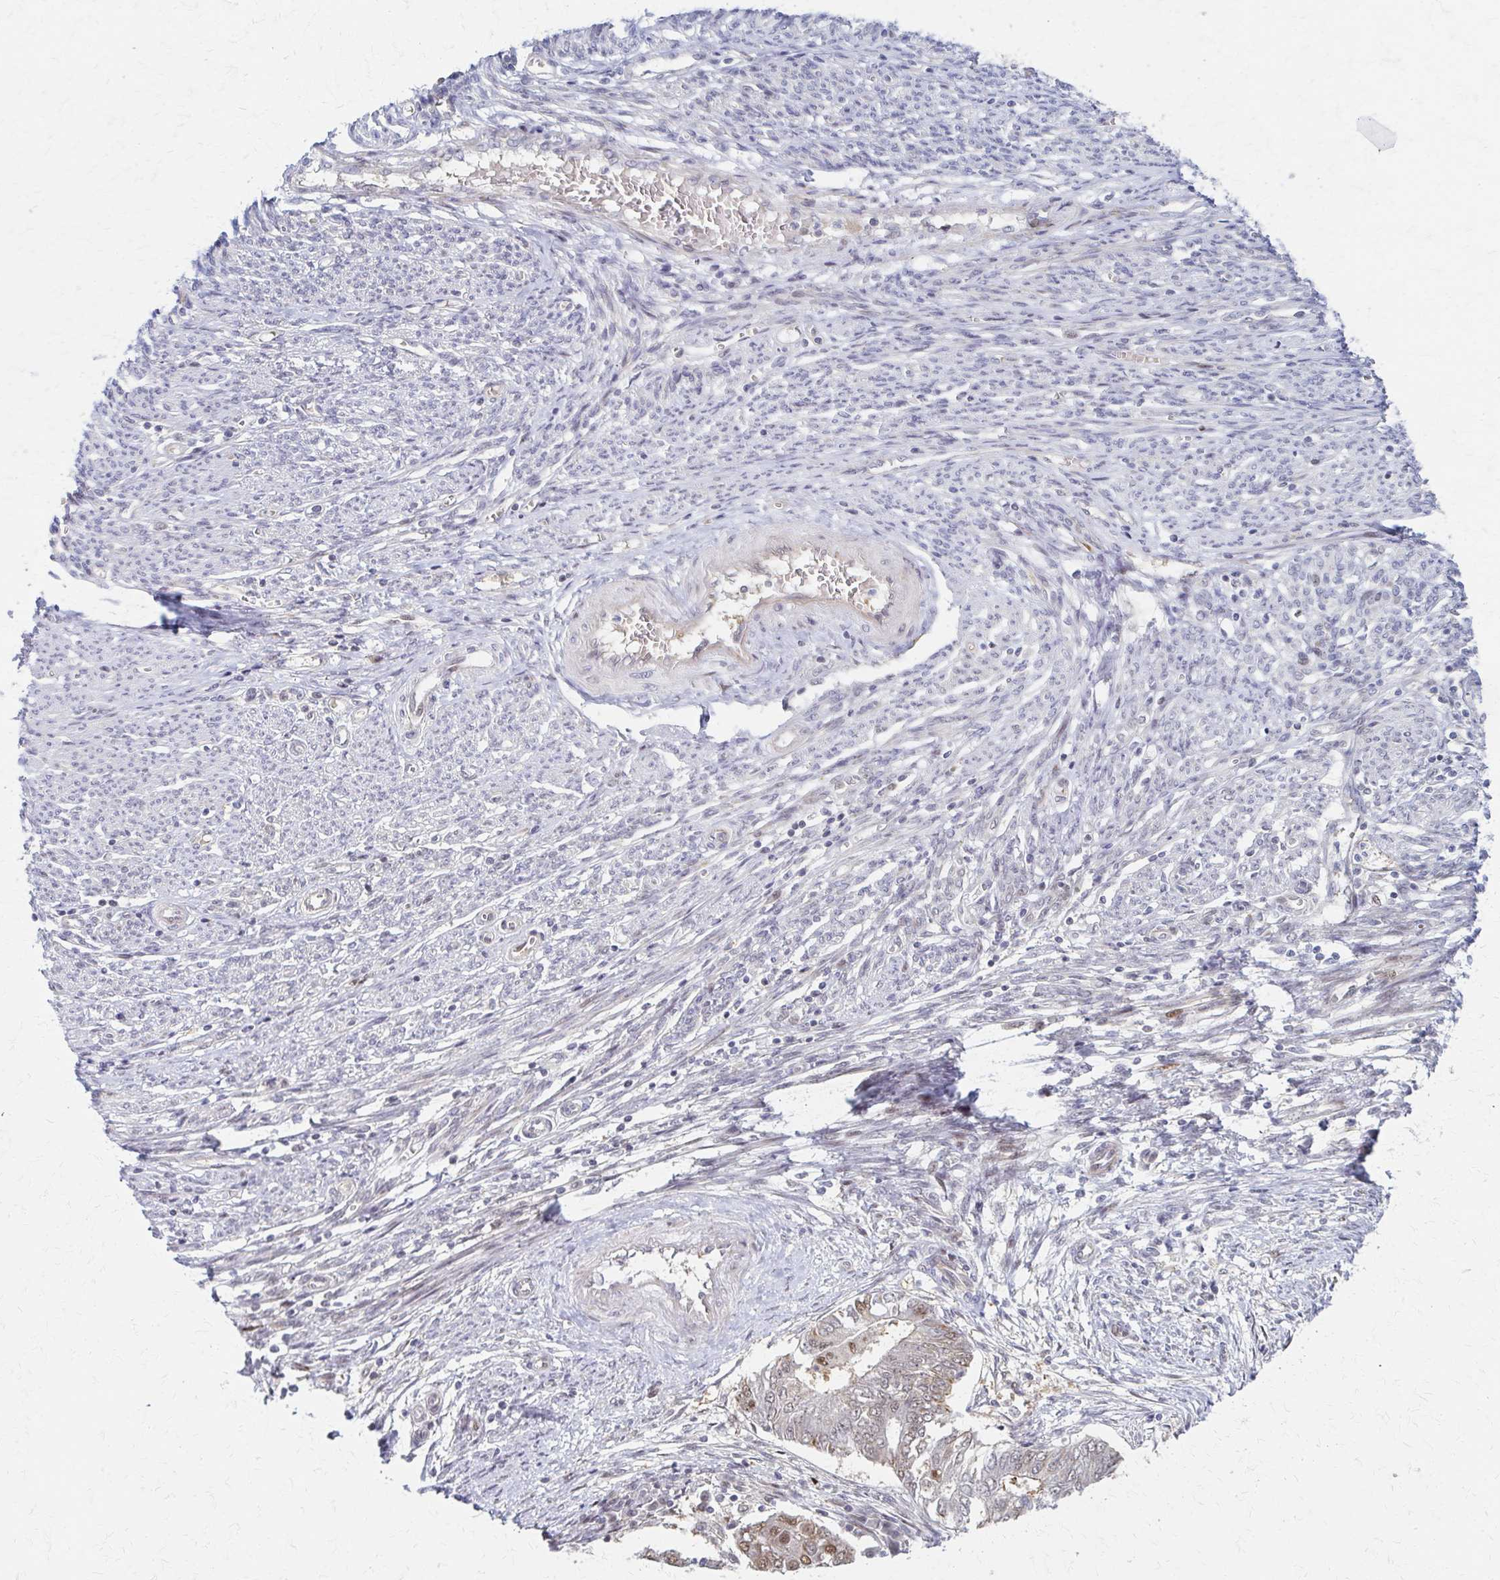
{"staining": {"intensity": "weak", "quantity": ">75%", "location": "nuclear"}, "tissue": "endometrial cancer", "cell_type": "Tumor cells", "image_type": "cancer", "snomed": [{"axis": "morphology", "description": "Adenocarcinoma, NOS"}, {"axis": "topography", "description": "Endometrium"}], "caption": "This image displays endometrial adenocarcinoma stained with immunohistochemistry to label a protein in brown. The nuclear of tumor cells show weak positivity for the protein. Nuclei are counter-stained blue.", "gene": "PSMD7", "patient": {"sex": "female", "age": 62}}